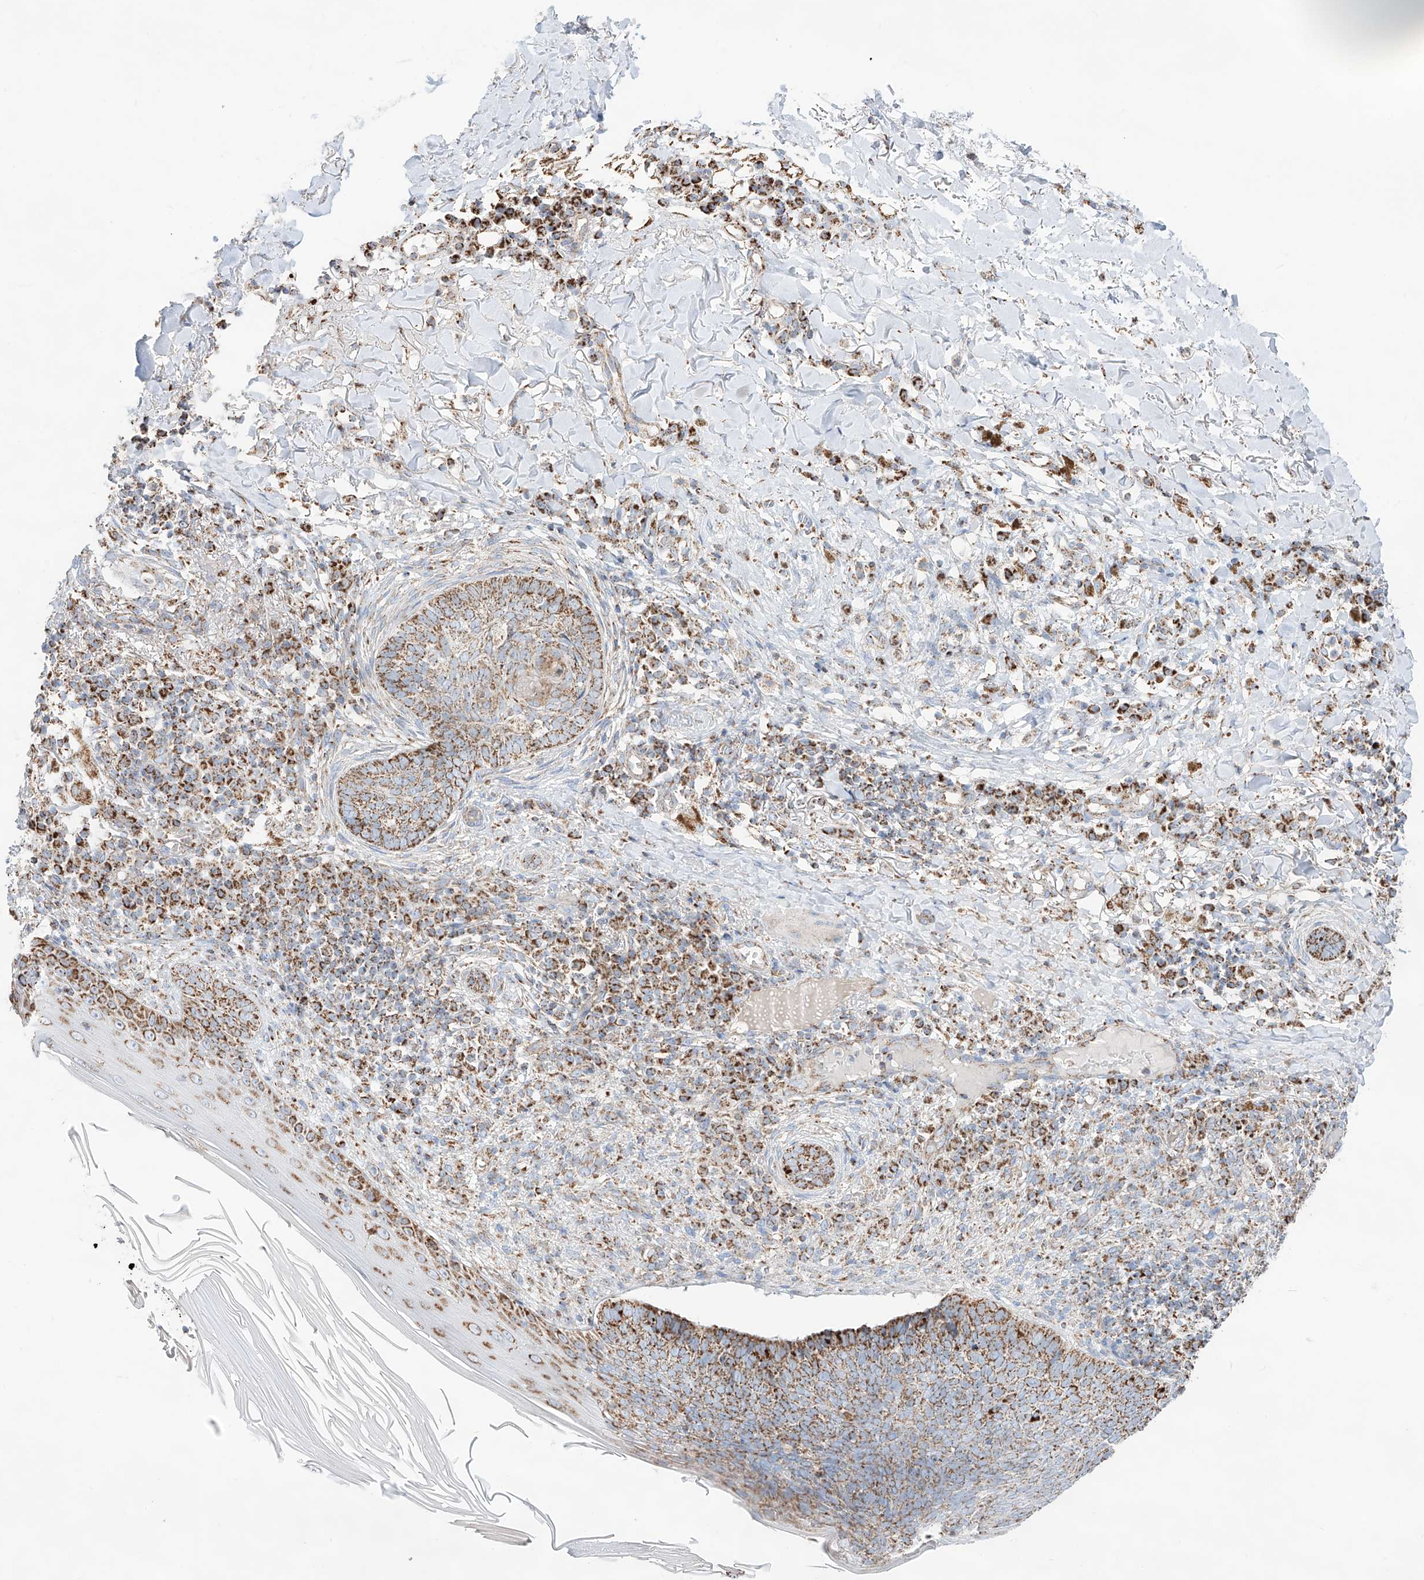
{"staining": {"intensity": "moderate", "quantity": ">75%", "location": "cytoplasmic/membranous"}, "tissue": "skin cancer", "cell_type": "Tumor cells", "image_type": "cancer", "snomed": [{"axis": "morphology", "description": "Basal cell carcinoma"}, {"axis": "topography", "description": "Skin"}], "caption": "This is an image of immunohistochemistry staining of basal cell carcinoma (skin), which shows moderate expression in the cytoplasmic/membranous of tumor cells.", "gene": "TTC27", "patient": {"sex": "male", "age": 85}}